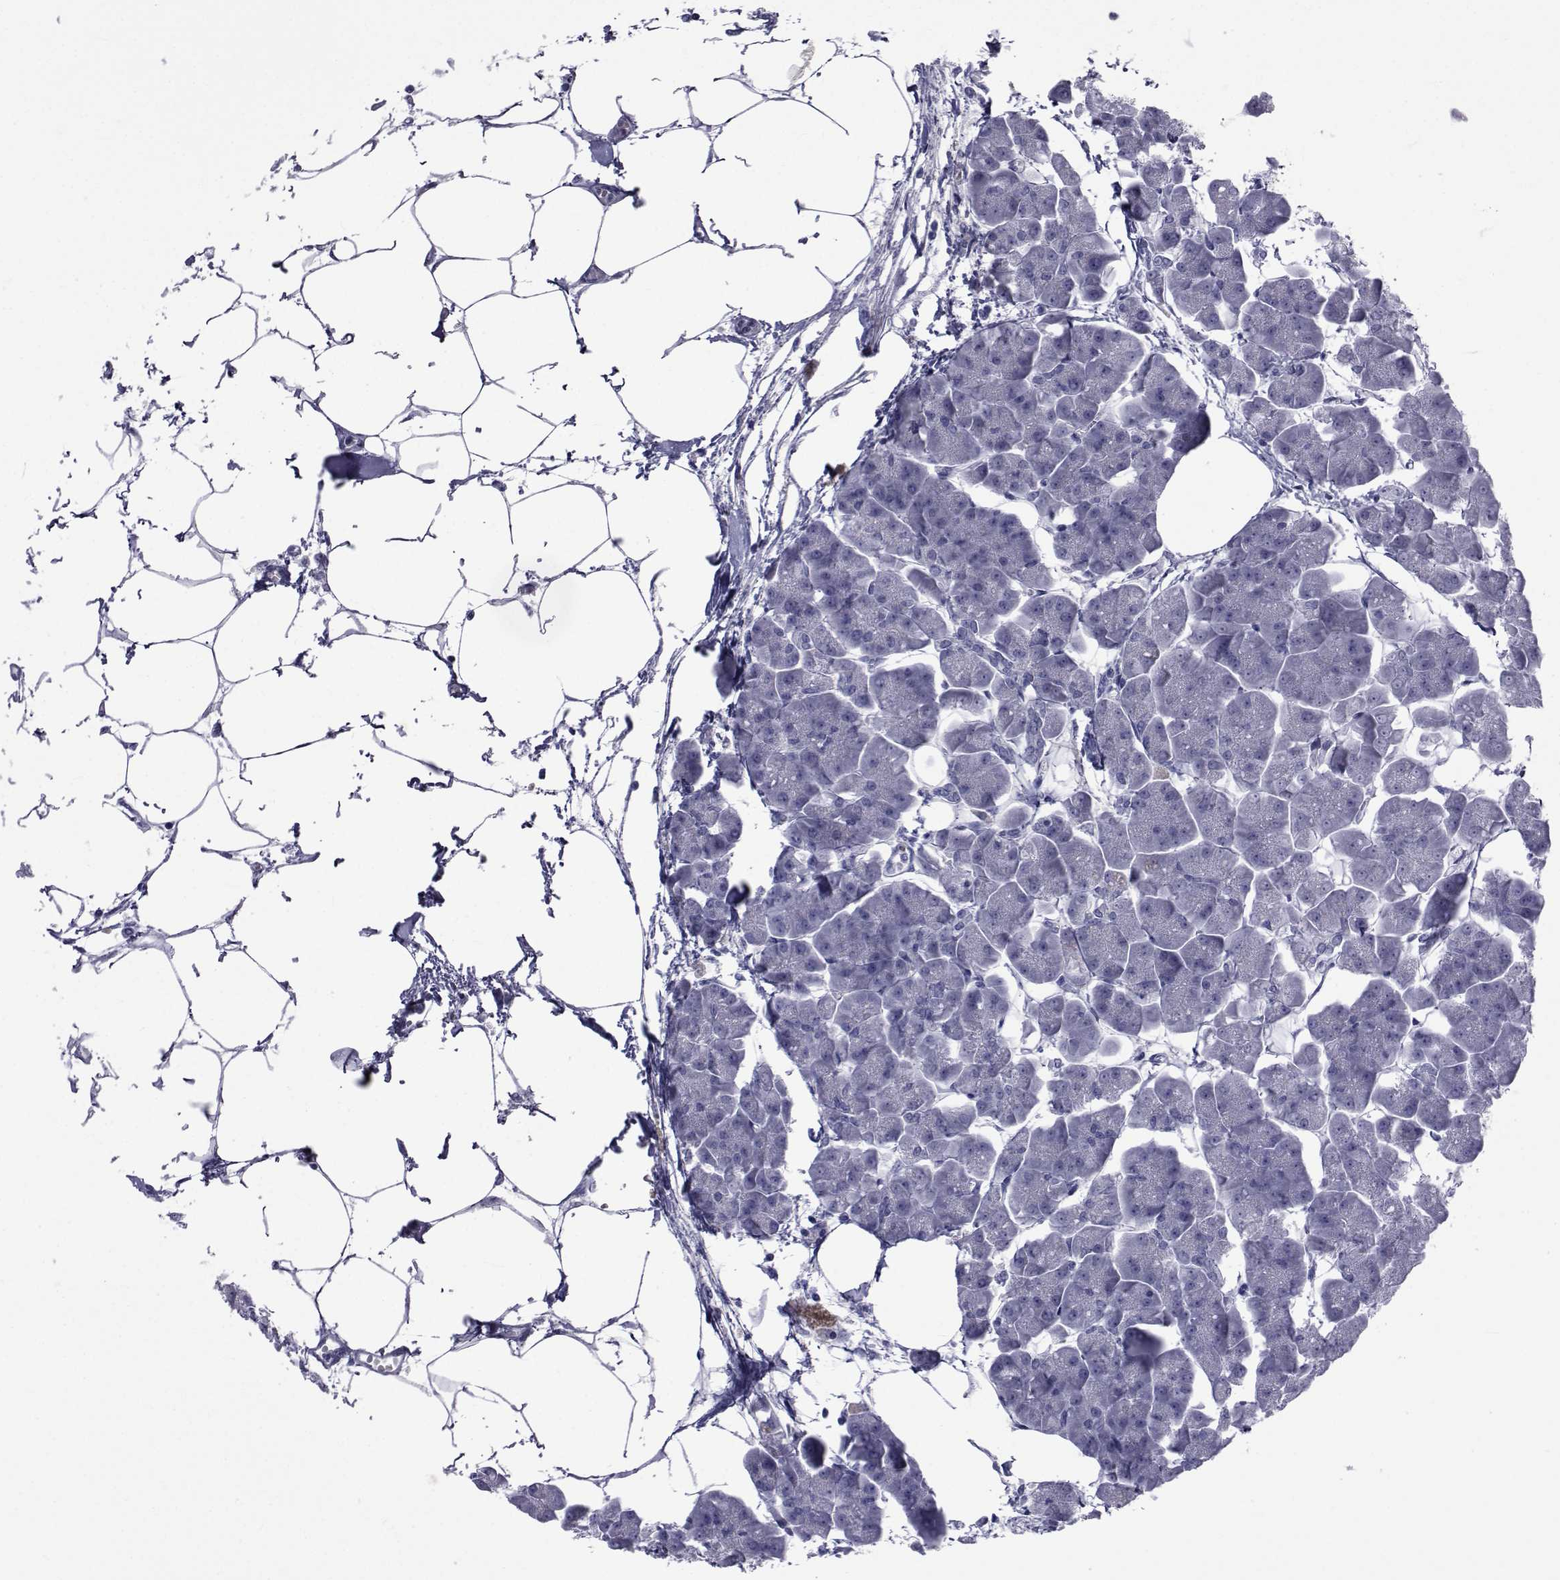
{"staining": {"intensity": "negative", "quantity": "none", "location": "none"}, "tissue": "pancreas", "cell_type": "Exocrine glandular cells", "image_type": "normal", "snomed": [{"axis": "morphology", "description": "Normal tissue, NOS"}, {"axis": "topography", "description": "Adipose tissue"}, {"axis": "topography", "description": "Pancreas"}, {"axis": "topography", "description": "Peripheral nerve tissue"}], "caption": "Exocrine glandular cells show no significant expression in normal pancreas.", "gene": "GKAP1", "patient": {"sex": "female", "age": 58}}